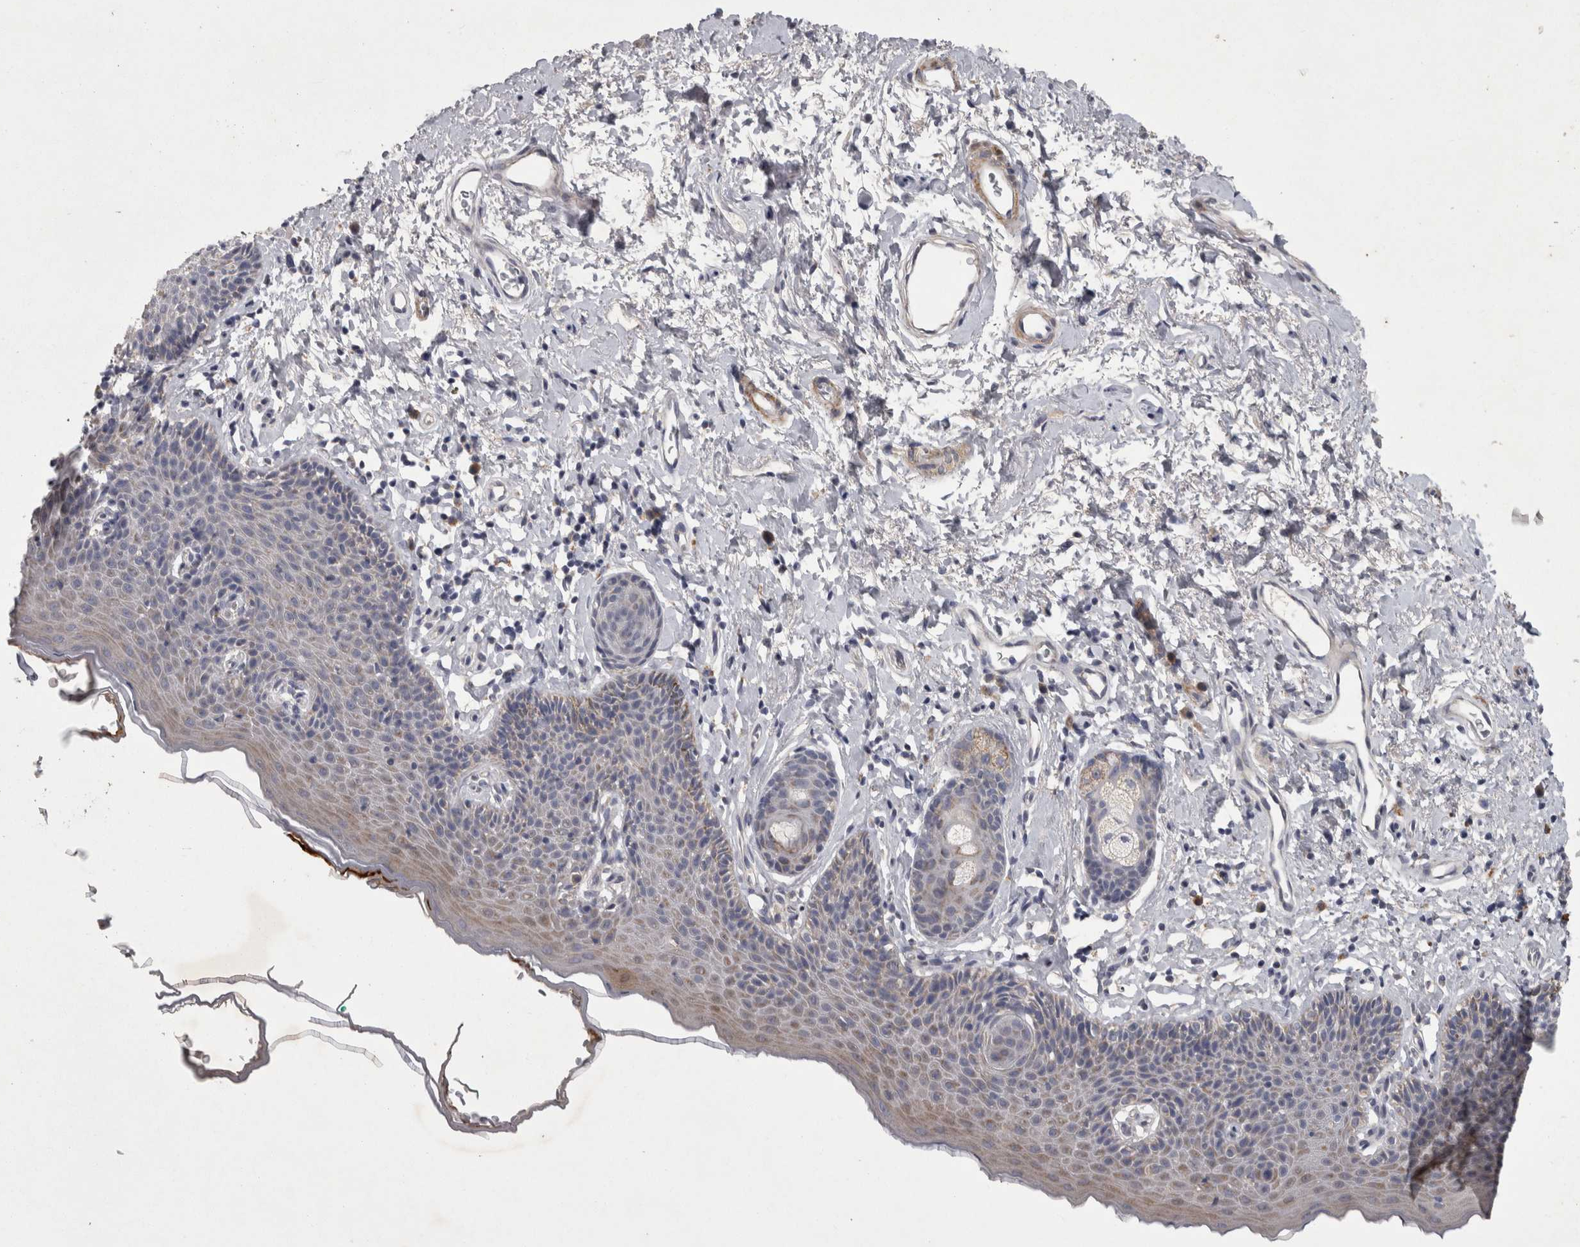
{"staining": {"intensity": "weak", "quantity": "25%-75%", "location": "cytoplasmic/membranous"}, "tissue": "skin", "cell_type": "Epidermal cells", "image_type": "normal", "snomed": [{"axis": "morphology", "description": "Normal tissue, NOS"}, {"axis": "topography", "description": "Vulva"}], "caption": "Skin stained with a brown dye demonstrates weak cytoplasmic/membranous positive staining in approximately 25%-75% of epidermal cells.", "gene": "DBT", "patient": {"sex": "female", "age": 66}}